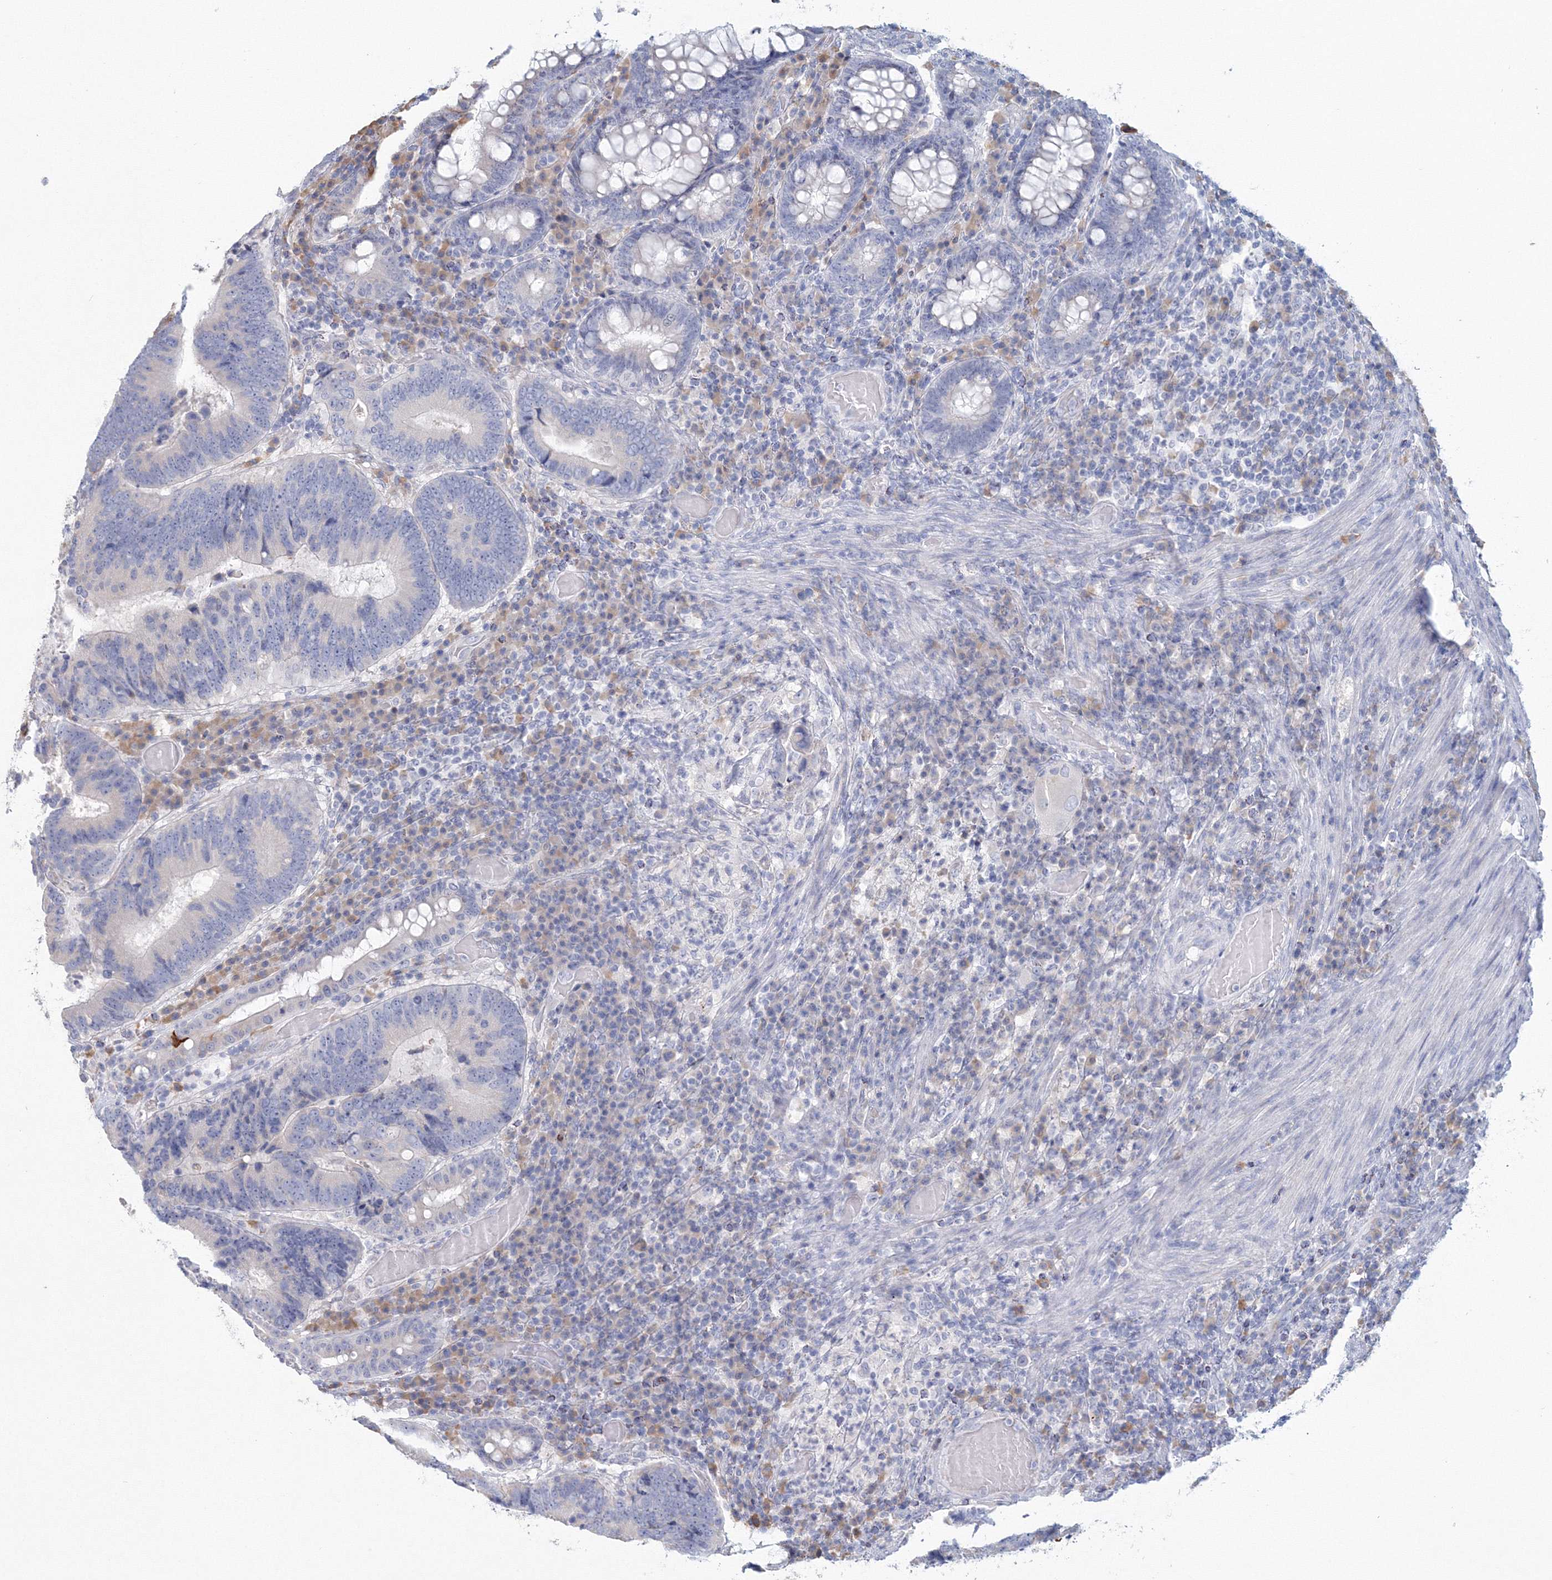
{"staining": {"intensity": "negative", "quantity": "none", "location": "none"}, "tissue": "colorectal cancer", "cell_type": "Tumor cells", "image_type": "cancer", "snomed": [{"axis": "morphology", "description": "Adenocarcinoma, NOS"}, {"axis": "topography", "description": "Colon"}], "caption": "This is an IHC histopathology image of adenocarcinoma (colorectal). There is no staining in tumor cells.", "gene": "VSIG1", "patient": {"sex": "female", "age": 78}}